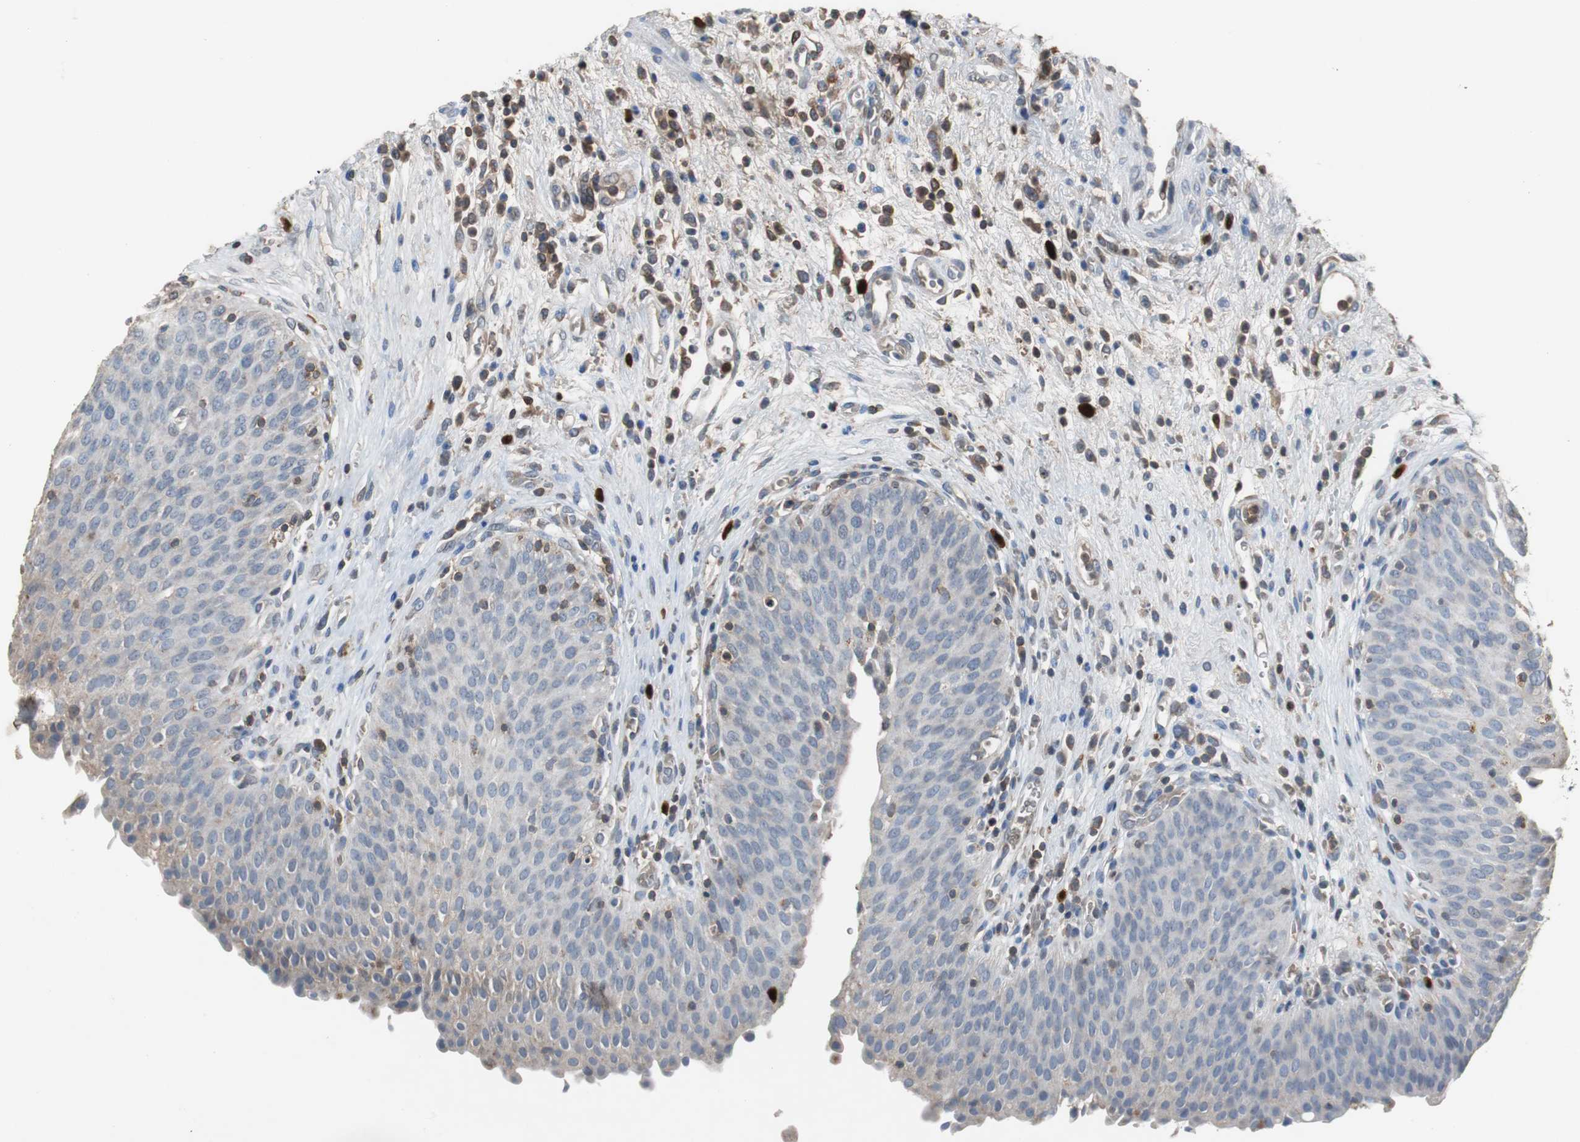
{"staining": {"intensity": "weak", "quantity": "<25%", "location": "cytoplasmic/membranous"}, "tissue": "urinary bladder", "cell_type": "Urothelial cells", "image_type": "normal", "snomed": [{"axis": "morphology", "description": "Normal tissue, NOS"}, {"axis": "morphology", "description": "Dysplasia, NOS"}, {"axis": "topography", "description": "Urinary bladder"}], "caption": "Immunohistochemistry (IHC) histopathology image of unremarkable urinary bladder stained for a protein (brown), which exhibits no positivity in urothelial cells.", "gene": "CALB2", "patient": {"sex": "male", "age": 35}}